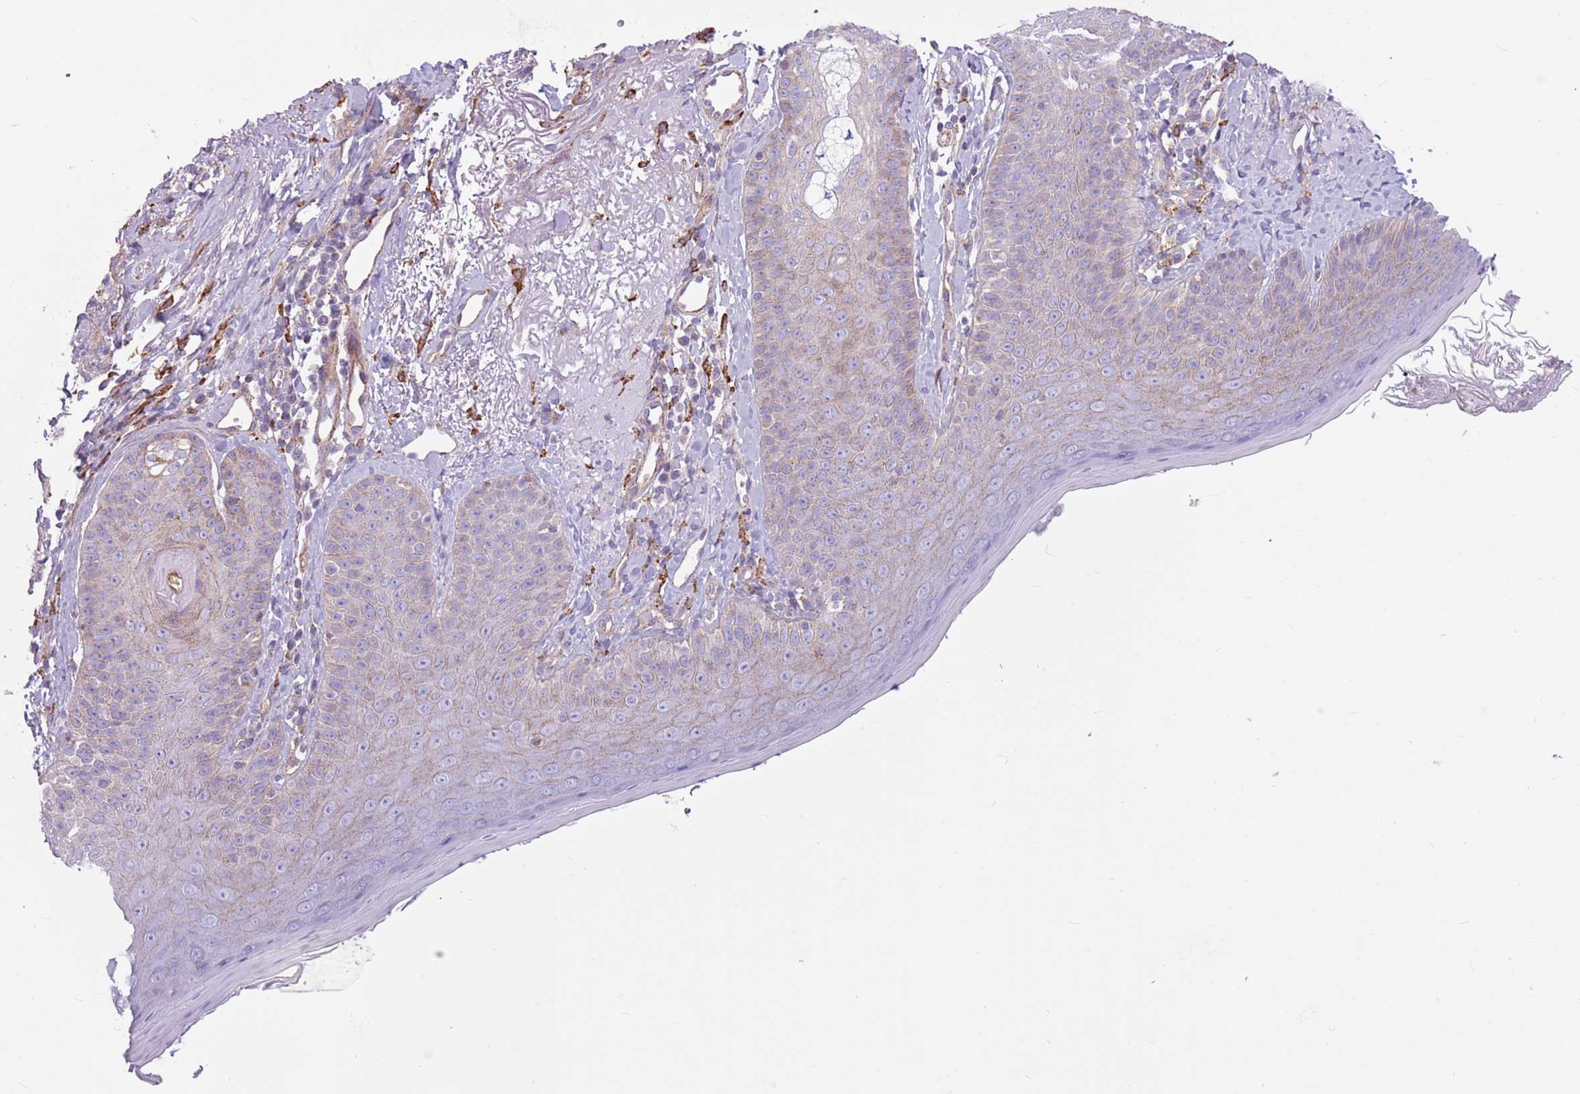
{"staining": {"intensity": "negative", "quantity": "none", "location": "none"}, "tissue": "skin", "cell_type": "Fibroblasts", "image_type": "normal", "snomed": [{"axis": "morphology", "description": "Normal tissue, NOS"}, {"axis": "topography", "description": "Skin"}], "caption": "This is an IHC image of unremarkable human skin. There is no staining in fibroblasts.", "gene": "SNX6", "patient": {"sex": "male", "age": 57}}